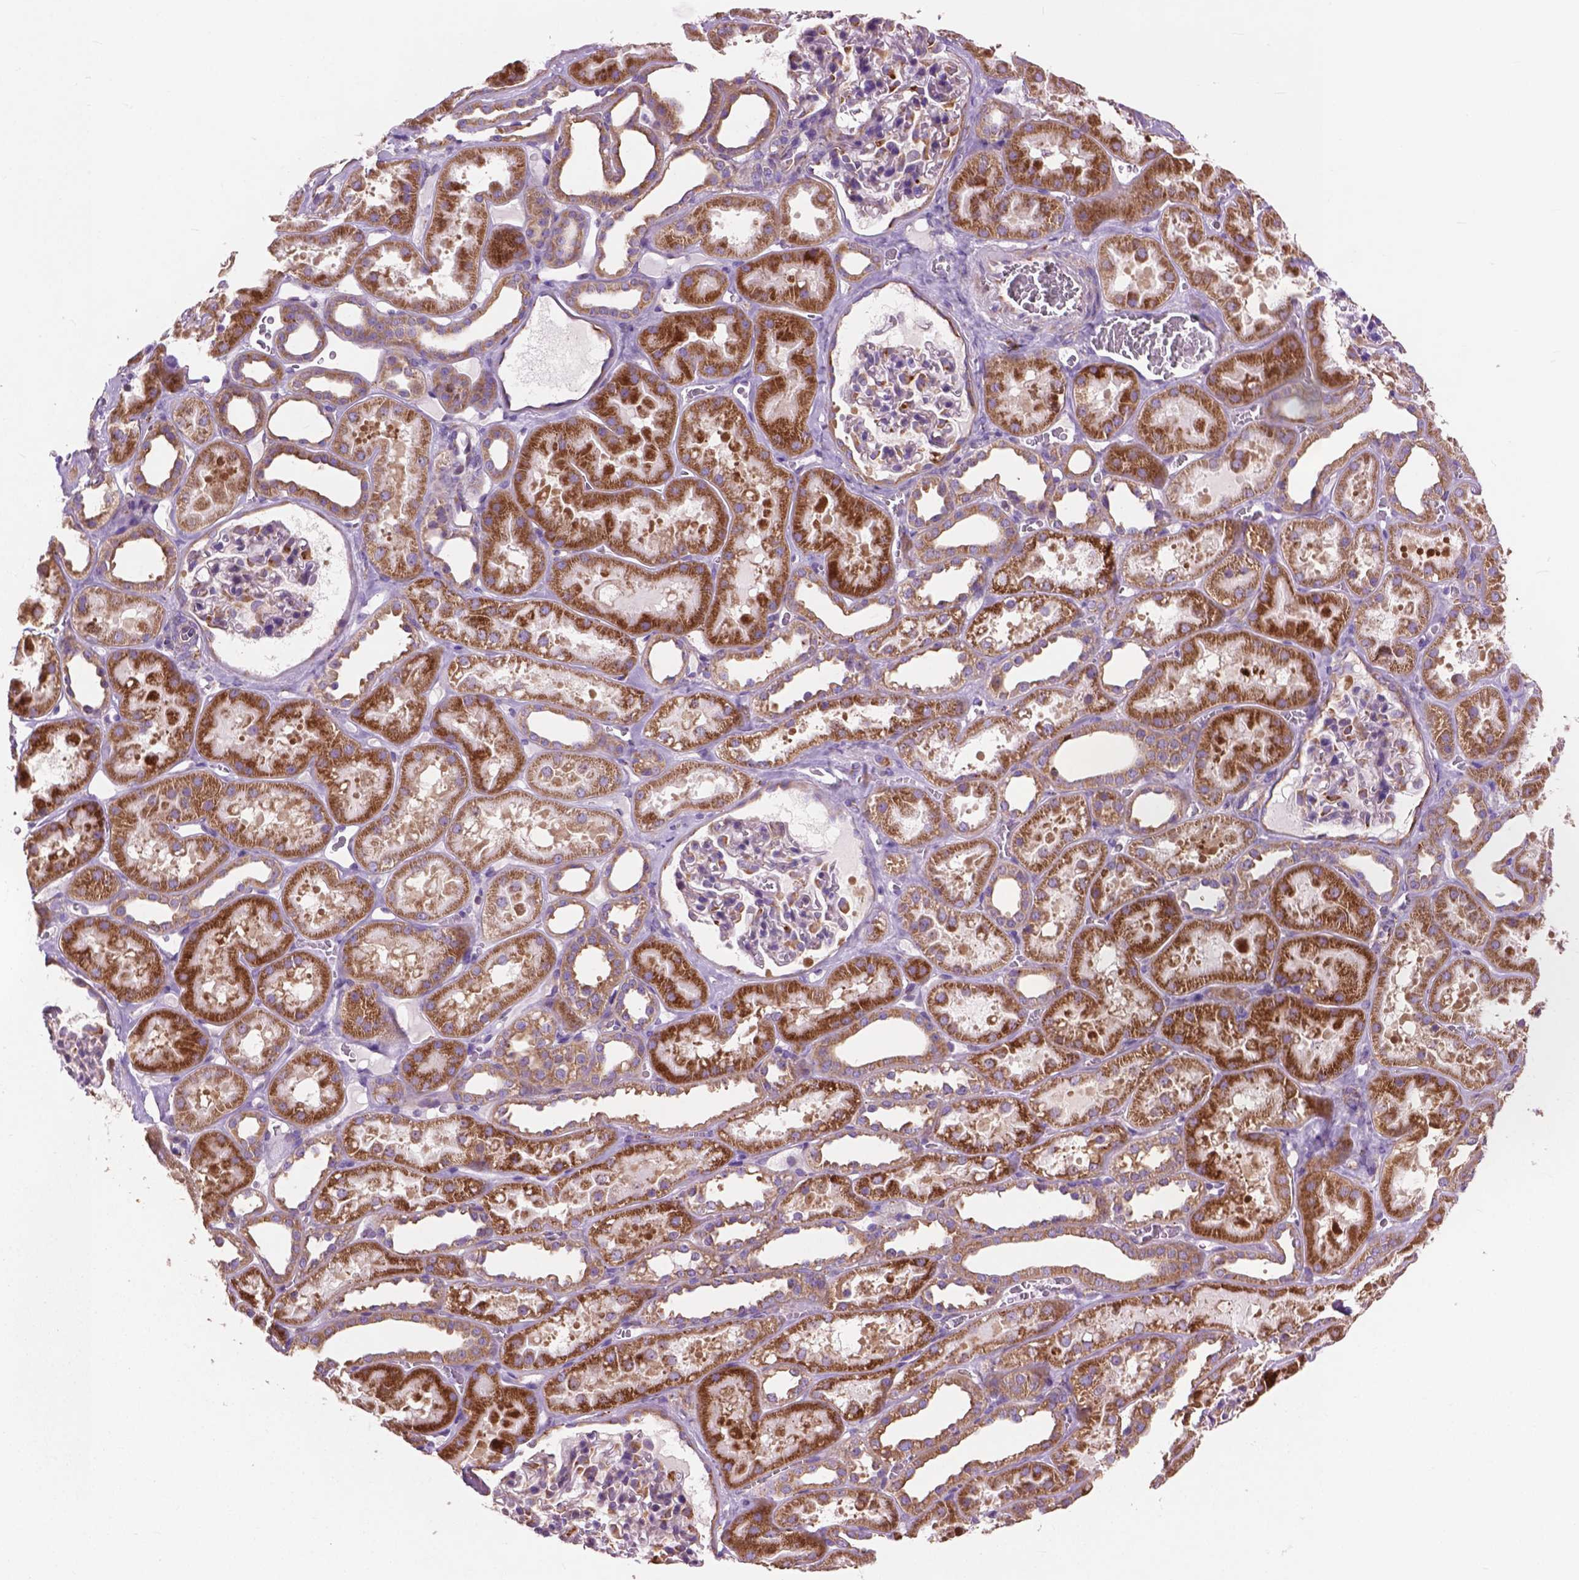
{"staining": {"intensity": "strong", "quantity": "<25%", "location": "cytoplasmic/membranous"}, "tissue": "kidney", "cell_type": "Cells in glomeruli", "image_type": "normal", "snomed": [{"axis": "morphology", "description": "Normal tissue, NOS"}, {"axis": "topography", "description": "Kidney"}], "caption": "Kidney stained with DAB IHC reveals medium levels of strong cytoplasmic/membranous positivity in approximately <25% of cells in glomeruli. The protein is shown in brown color, while the nuclei are stained blue.", "gene": "RPL37A", "patient": {"sex": "female", "age": 41}}